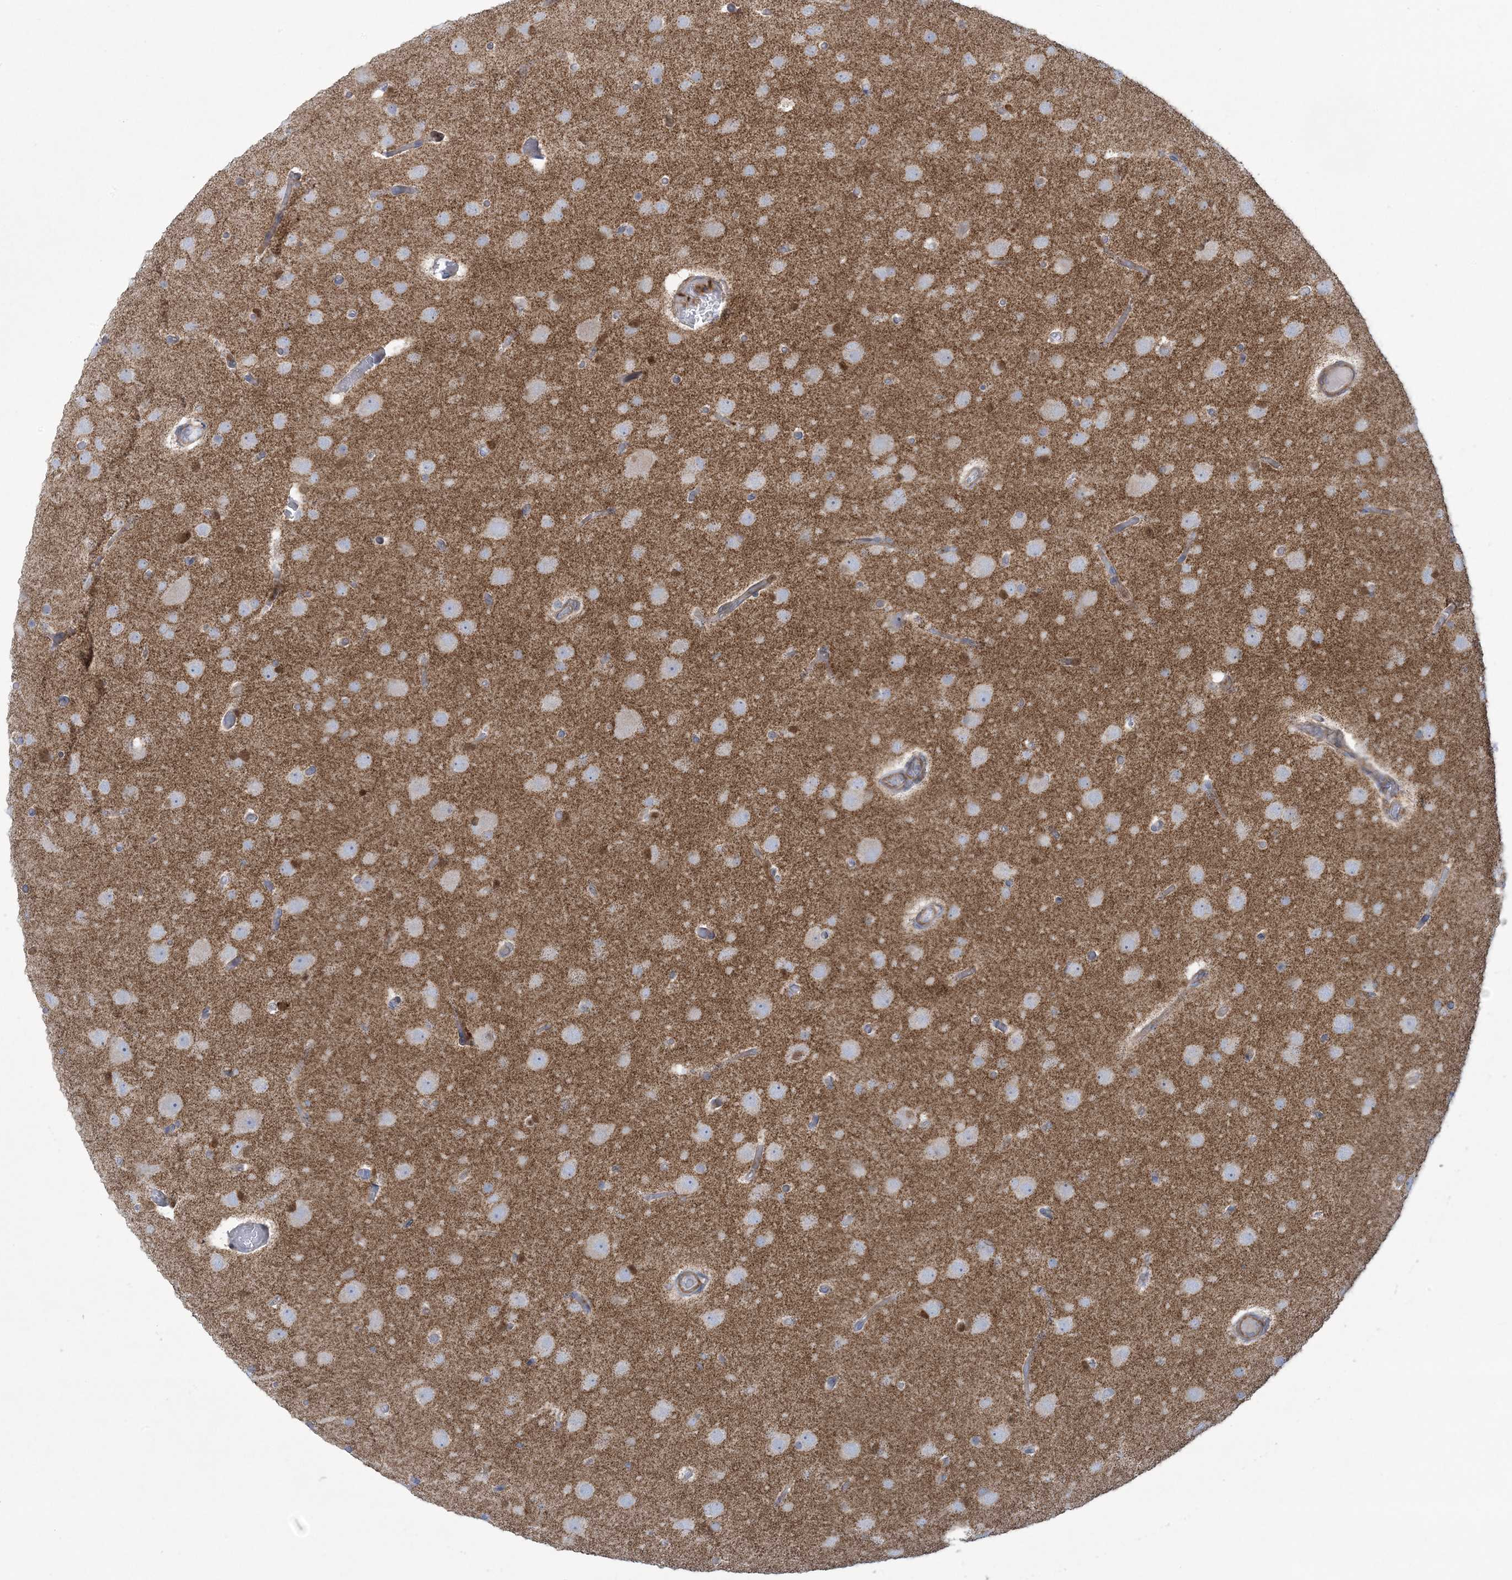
{"staining": {"intensity": "negative", "quantity": "none", "location": "none"}, "tissue": "glioma", "cell_type": "Tumor cells", "image_type": "cancer", "snomed": [{"axis": "morphology", "description": "Glioma, malignant, High grade"}, {"axis": "topography", "description": "Cerebral cortex"}], "caption": "This is a photomicrograph of immunohistochemistry (IHC) staining of glioma, which shows no staining in tumor cells.", "gene": "ARHGAP30", "patient": {"sex": "female", "age": 36}}